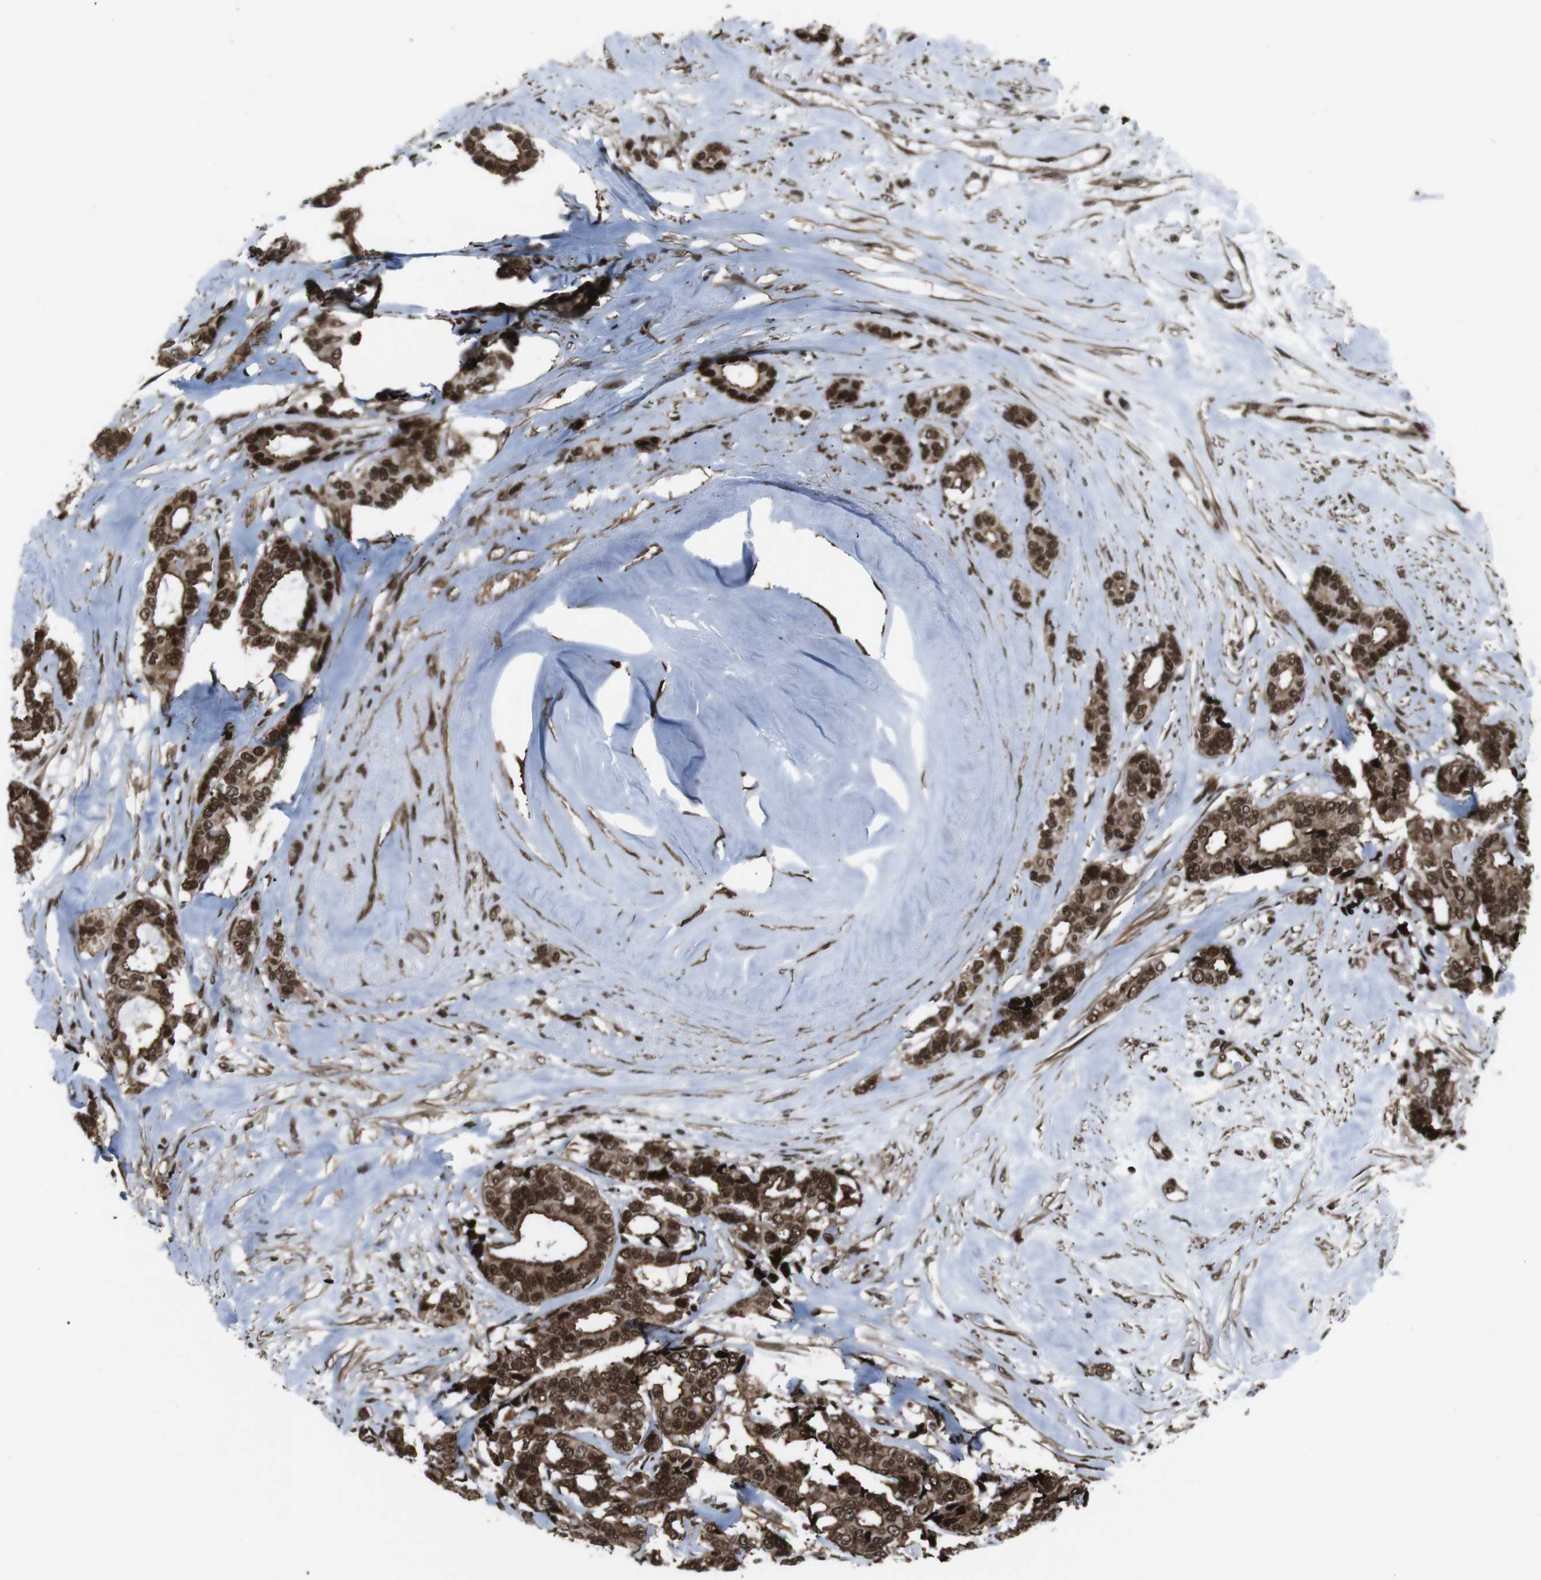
{"staining": {"intensity": "strong", "quantity": ">75%", "location": "cytoplasmic/membranous,nuclear"}, "tissue": "breast cancer", "cell_type": "Tumor cells", "image_type": "cancer", "snomed": [{"axis": "morphology", "description": "Duct carcinoma"}, {"axis": "topography", "description": "Breast"}], "caption": "There is high levels of strong cytoplasmic/membranous and nuclear expression in tumor cells of breast cancer (intraductal carcinoma), as demonstrated by immunohistochemical staining (brown color).", "gene": "HNRNPU", "patient": {"sex": "female", "age": 87}}